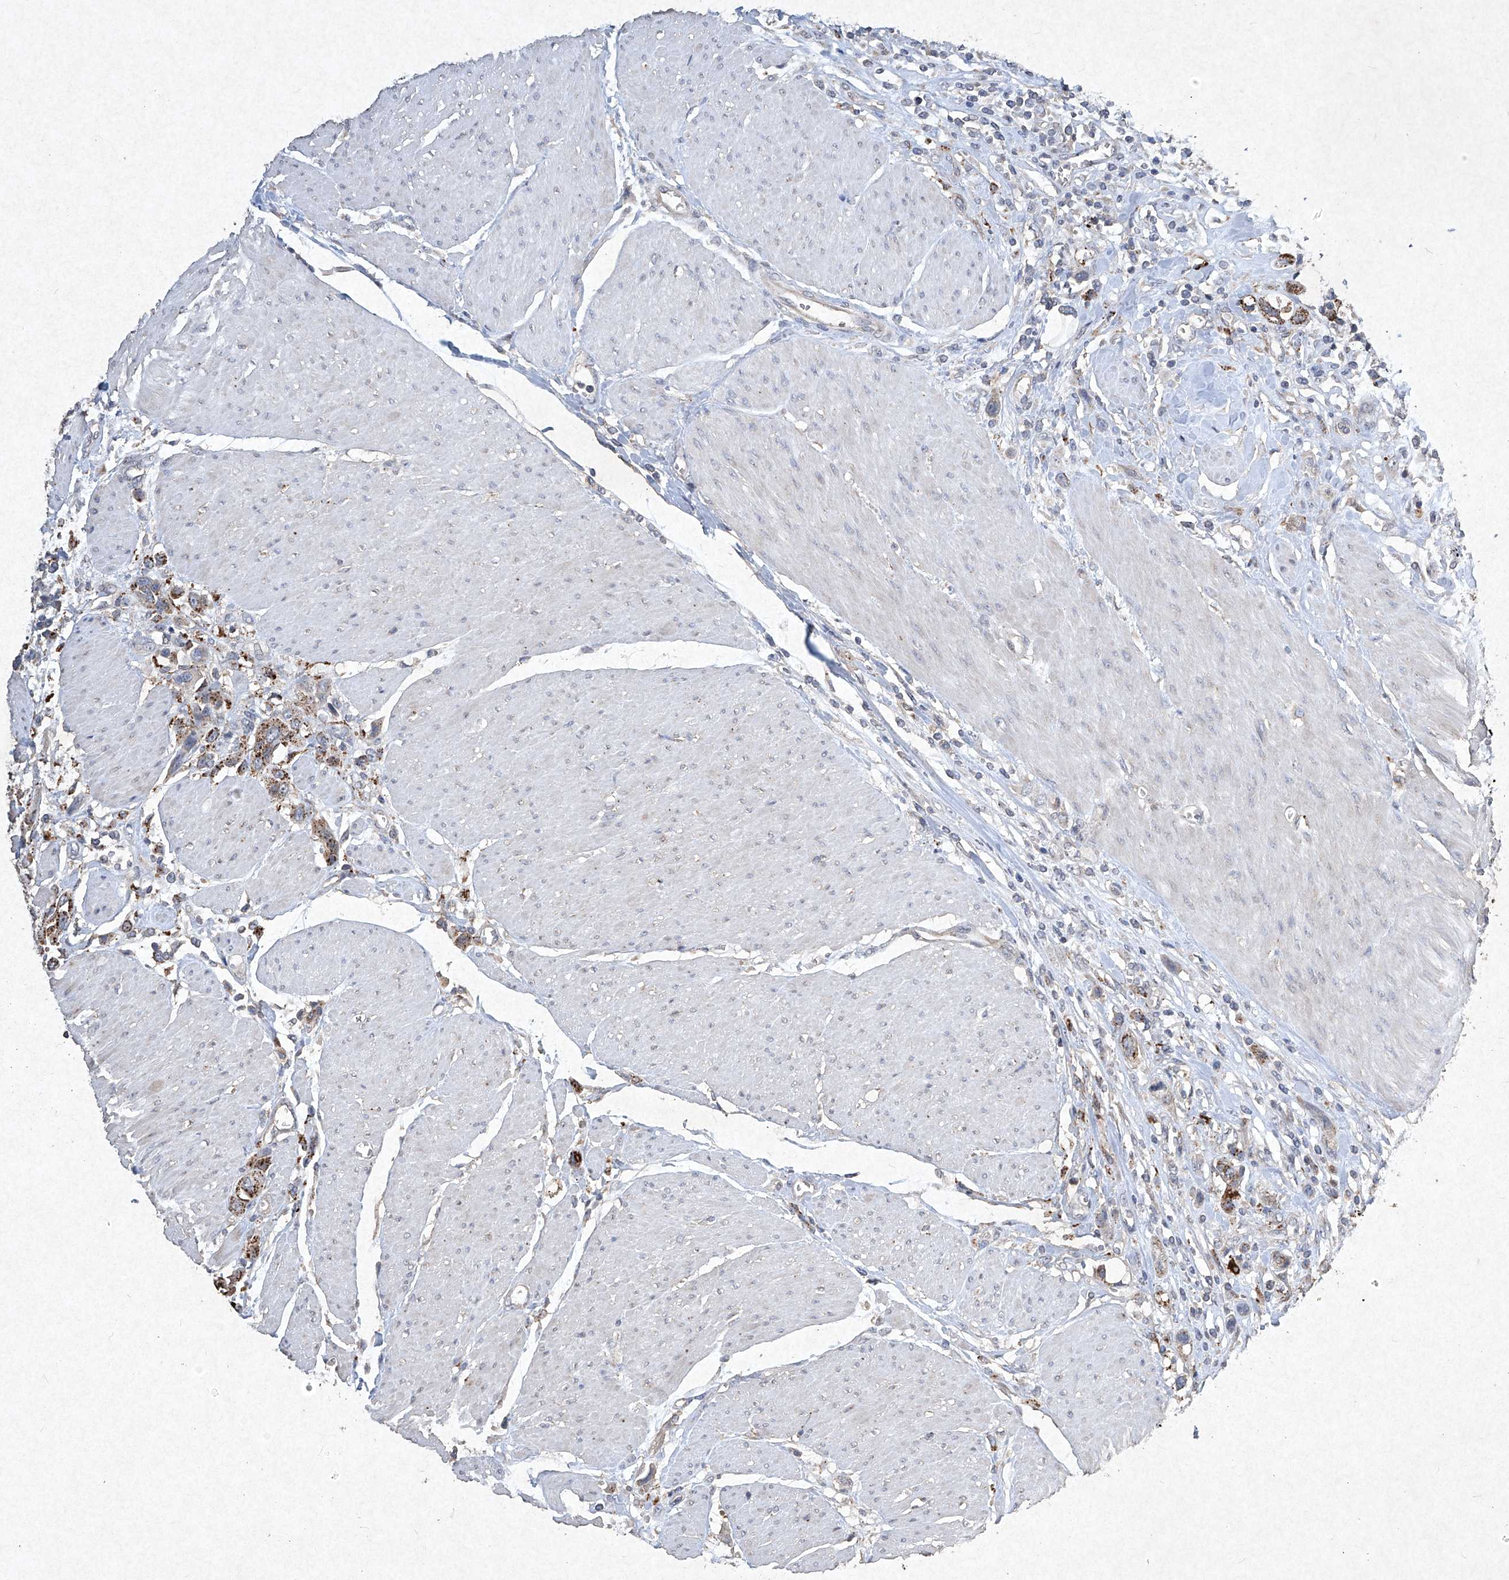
{"staining": {"intensity": "strong", "quantity": "<25%", "location": "cytoplasmic/membranous"}, "tissue": "urothelial cancer", "cell_type": "Tumor cells", "image_type": "cancer", "snomed": [{"axis": "morphology", "description": "Urothelial carcinoma, High grade"}, {"axis": "topography", "description": "Urinary bladder"}], "caption": "The histopathology image exhibits staining of high-grade urothelial carcinoma, revealing strong cytoplasmic/membranous protein positivity (brown color) within tumor cells.", "gene": "MED16", "patient": {"sex": "male", "age": 50}}